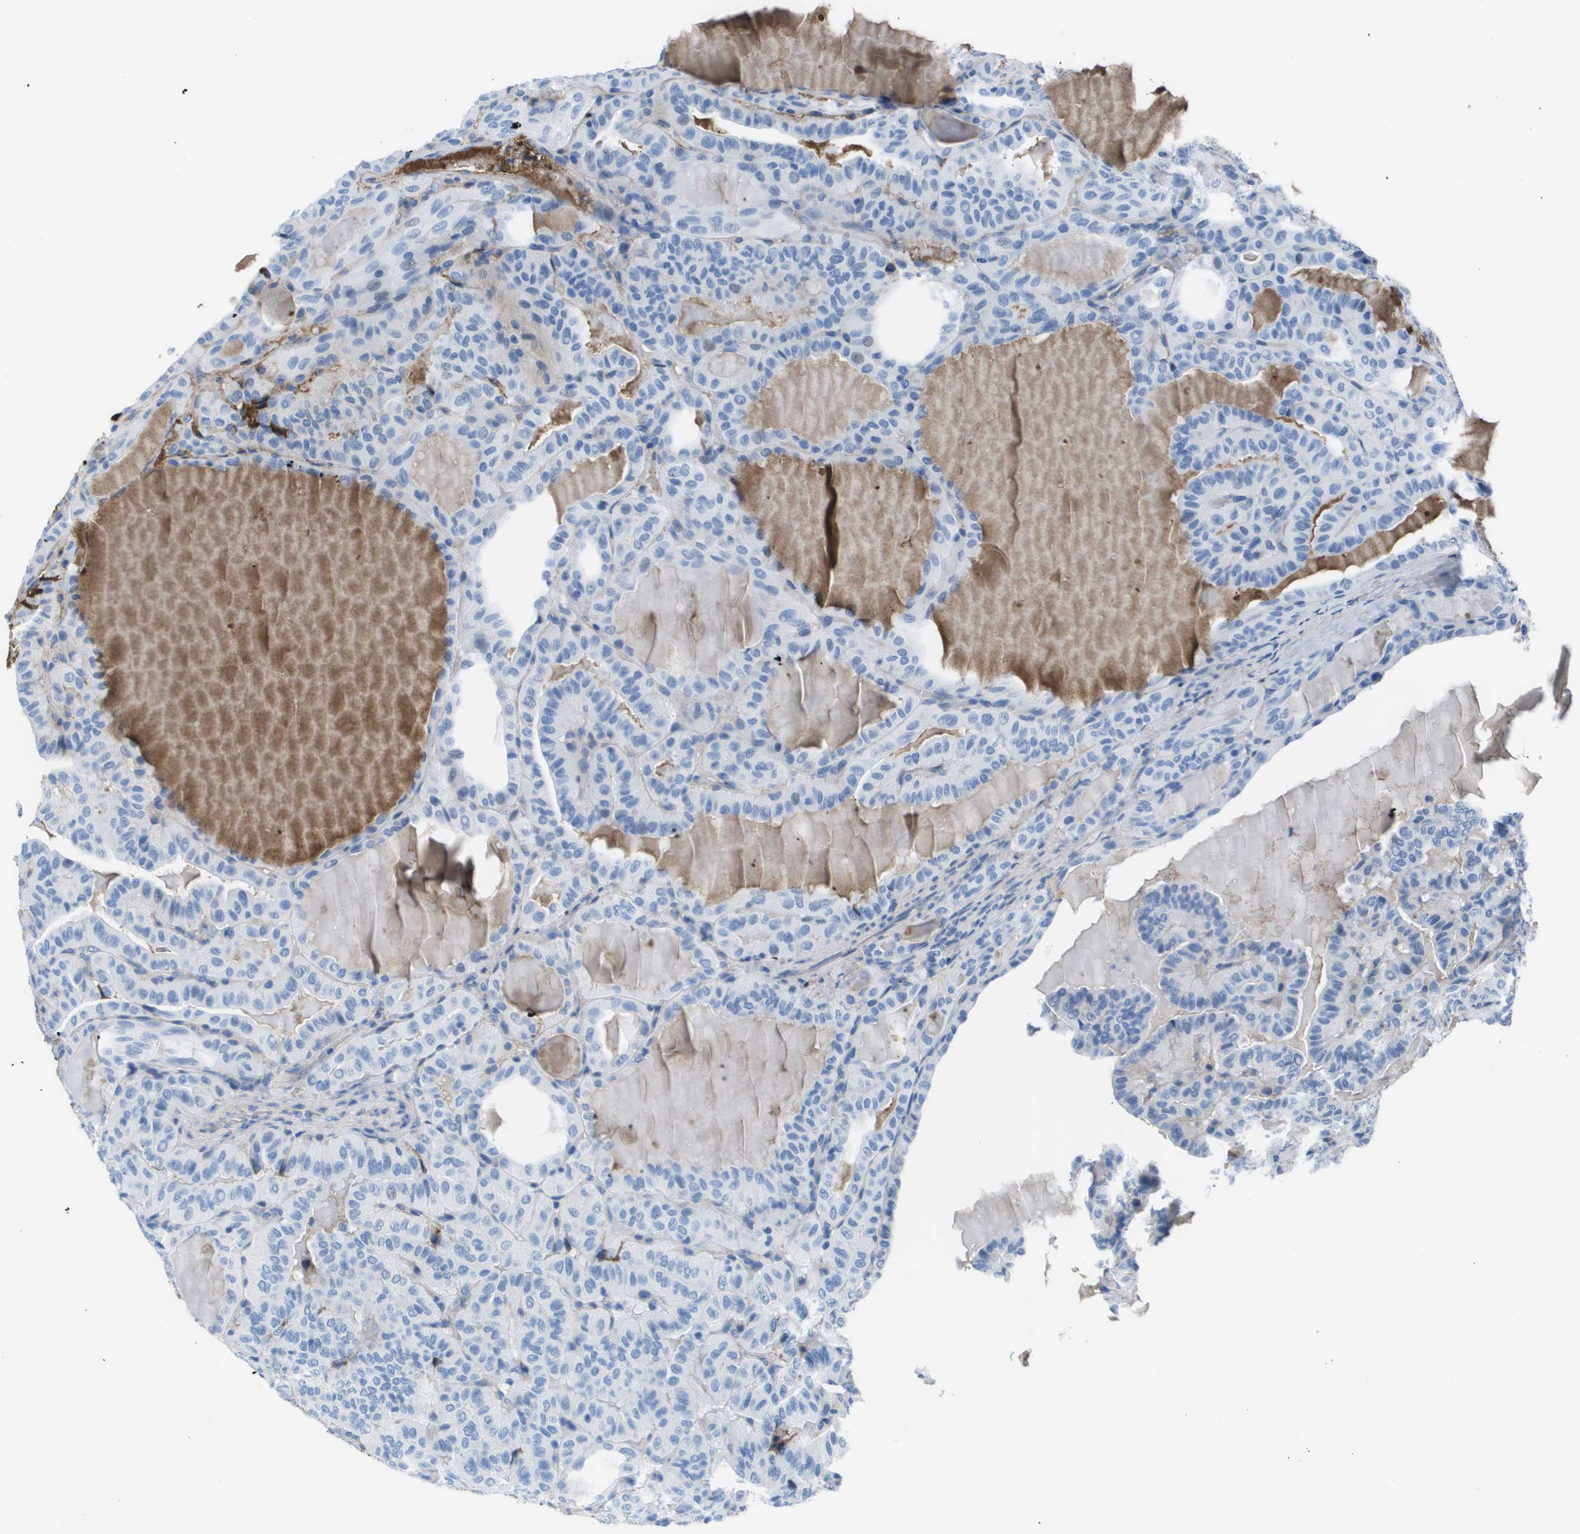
{"staining": {"intensity": "negative", "quantity": "none", "location": "none"}, "tissue": "thyroid cancer", "cell_type": "Tumor cells", "image_type": "cancer", "snomed": [{"axis": "morphology", "description": "Papillary adenocarcinoma, NOS"}, {"axis": "topography", "description": "Thyroid gland"}], "caption": "Thyroid cancer was stained to show a protein in brown. There is no significant staining in tumor cells.", "gene": "VTN", "patient": {"sex": "male", "age": 77}}